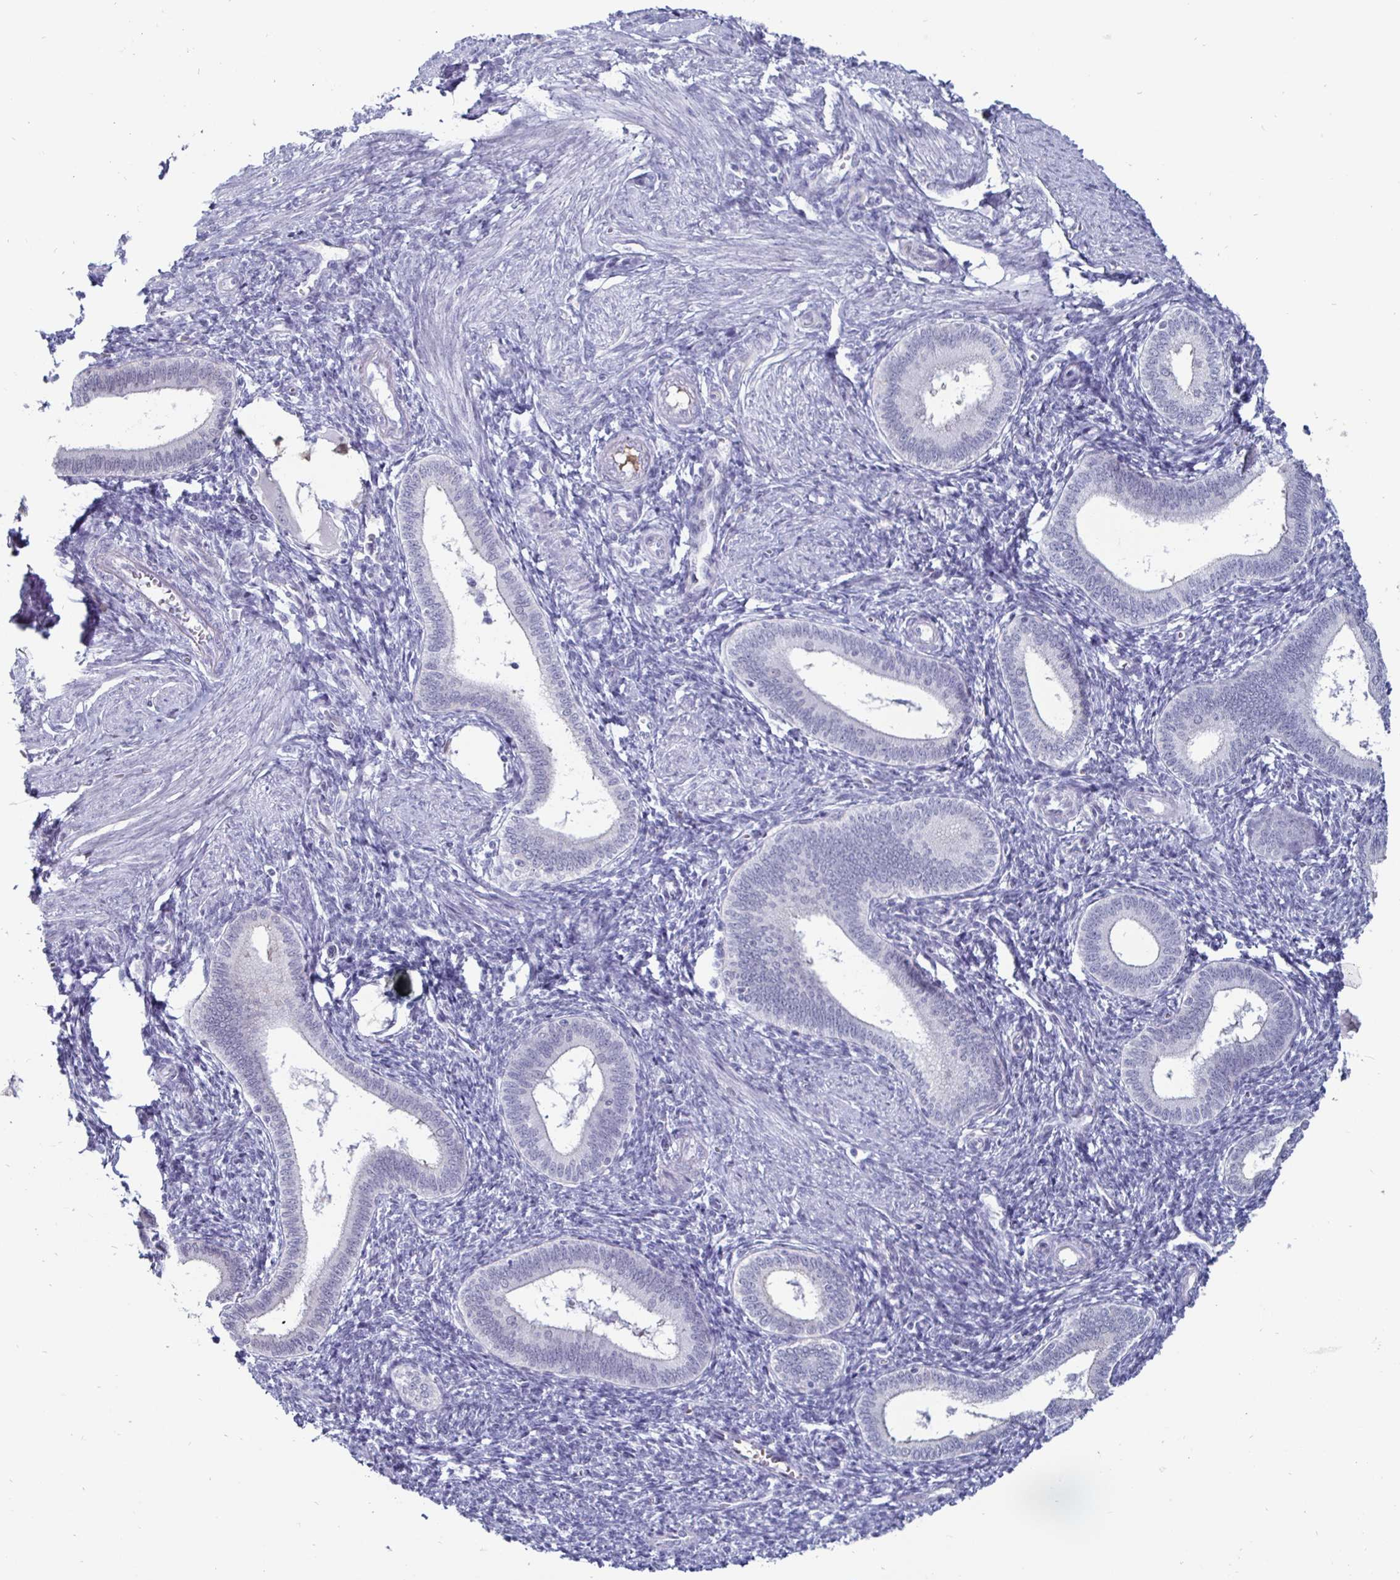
{"staining": {"intensity": "negative", "quantity": "none", "location": "none"}, "tissue": "endometrium", "cell_type": "Cells in endometrial stroma", "image_type": "normal", "snomed": [{"axis": "morphology", "description": "Normal tissue, NOS"}, {"axis": "topography", "description": "Endometrium"}], "caption": "A high-resolution micrograph shows immunohistochemistry (IHC) staining of normal endometrium, which shows no significant positivity in cells in endometrial stroma.", "gene": "OOSP2", "patient": {"sex": "female", "age": 41}}